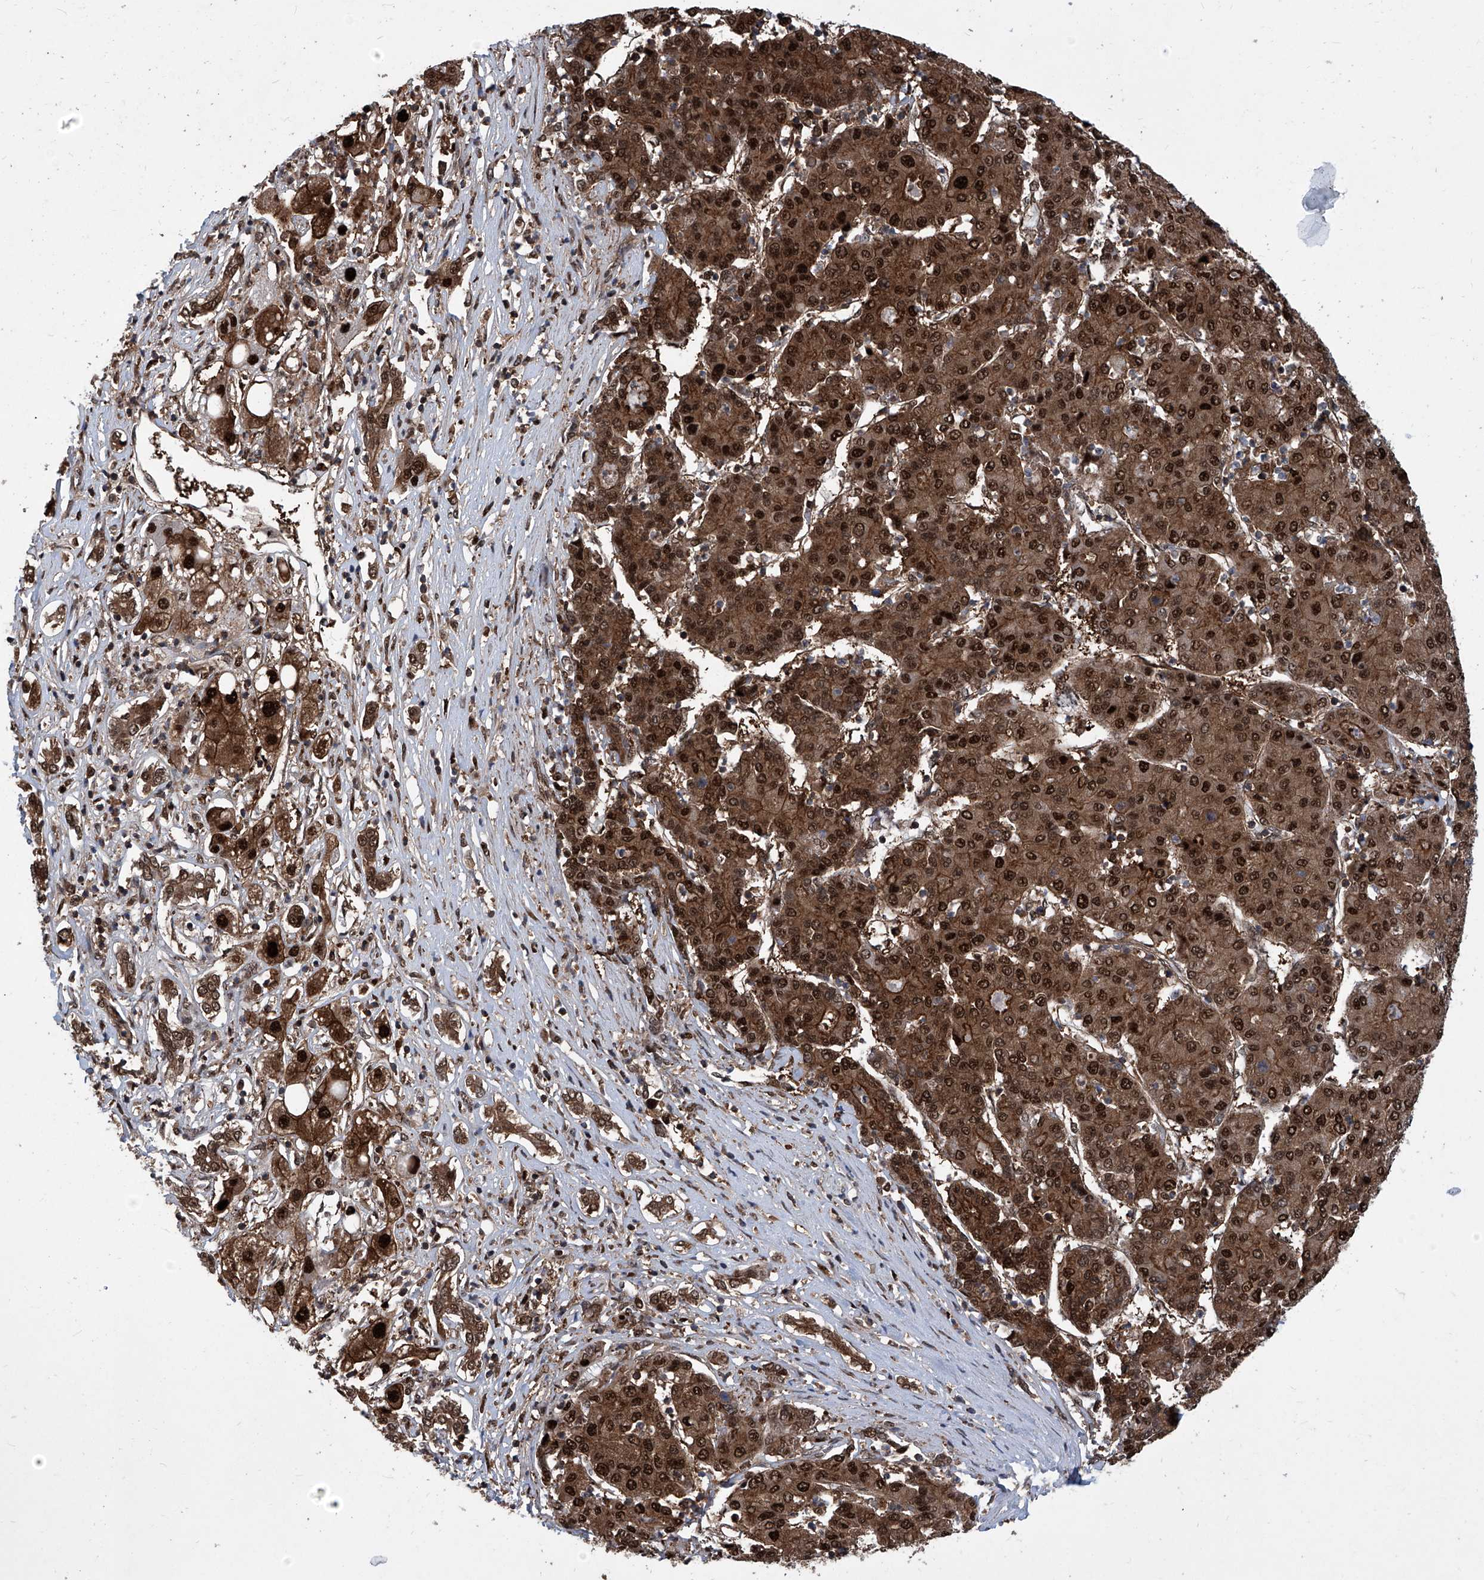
{"staining": {"intensity": "strong", "quantity": ">75%", "location": "cytoplasmic/membranous,nuclear"}, "tissue": "liver cancer", "cell_type": "Tumor cells", "image_type": "cancer", "snomed": [{"axis": "morphology", "description": "Carcinoma, Hepatocellular, NOS"}, {"axis": "topography", "description": "Liver"}], "caption": "The immunohistochemical stain shows strong cytoplasmic/membranous and nuclear expression in tumor cells of liver cancer (hepatocellular carcinoma) tissue. Nuclei are stained in blue.", "gene": "PSMB1", "patient": {"sex": "male", "age": 65}}